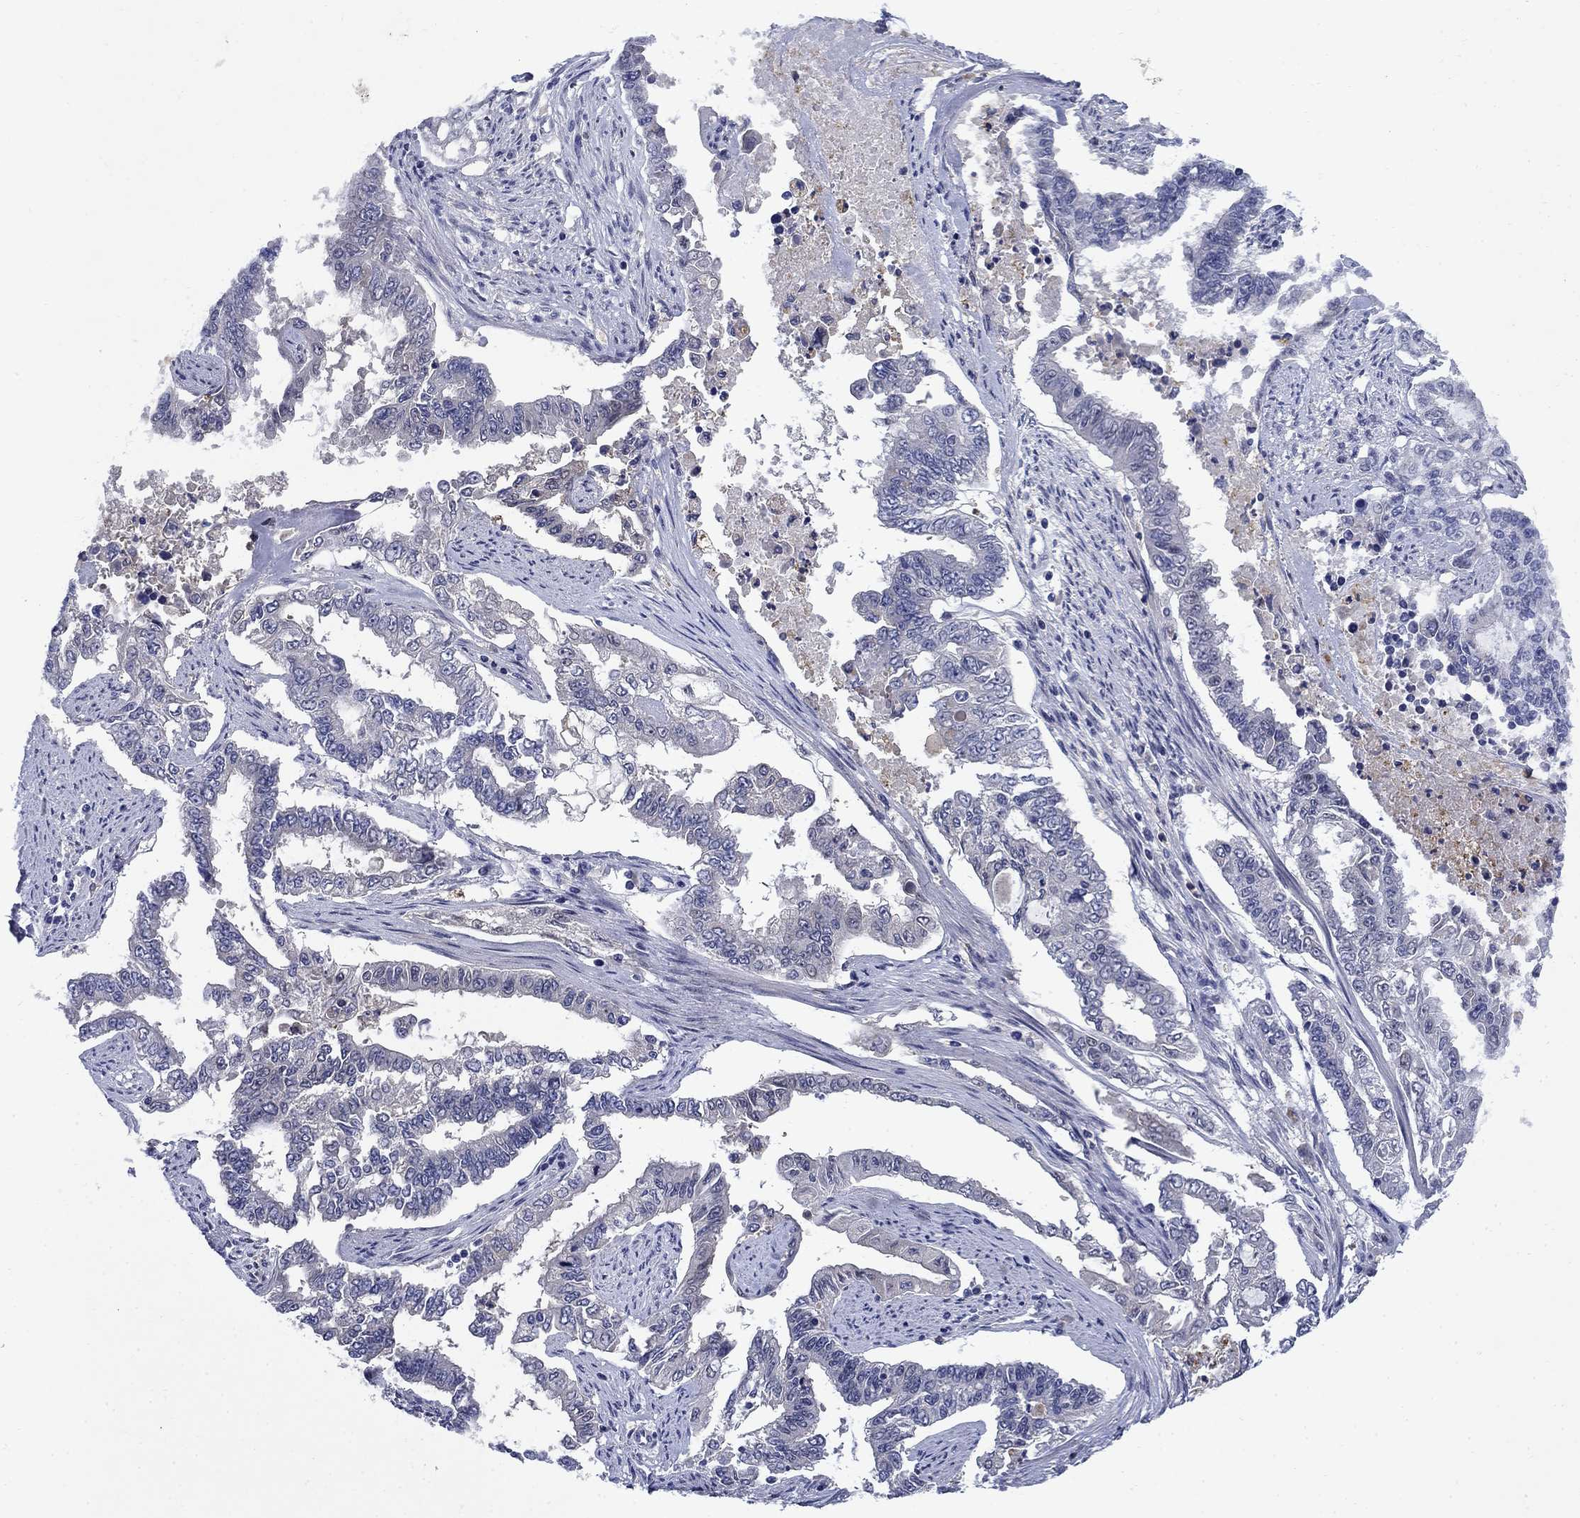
{"staining": {"intensity": "negative", "quantity": "none", "location": "none"}, "tissue": "endometrial cancer", "cell_type": "Tumor cells", "image_type": "cancer", "snomed": [{"axis": "morphology", "description": "Adenocarcinoma, NOS"}, {"axis": "topography", "description": "Uterus"}], "caption": "This histopathology image is of adenocarcinoma (endometrial) stained with IHC to label a protein in brown with the nuclei are counter-stained blue. There is no staining in tumor cells. (DAB IHC, high magnification).", "gene": "STAB2", "patient": {"sex": "female", "age": 59}}